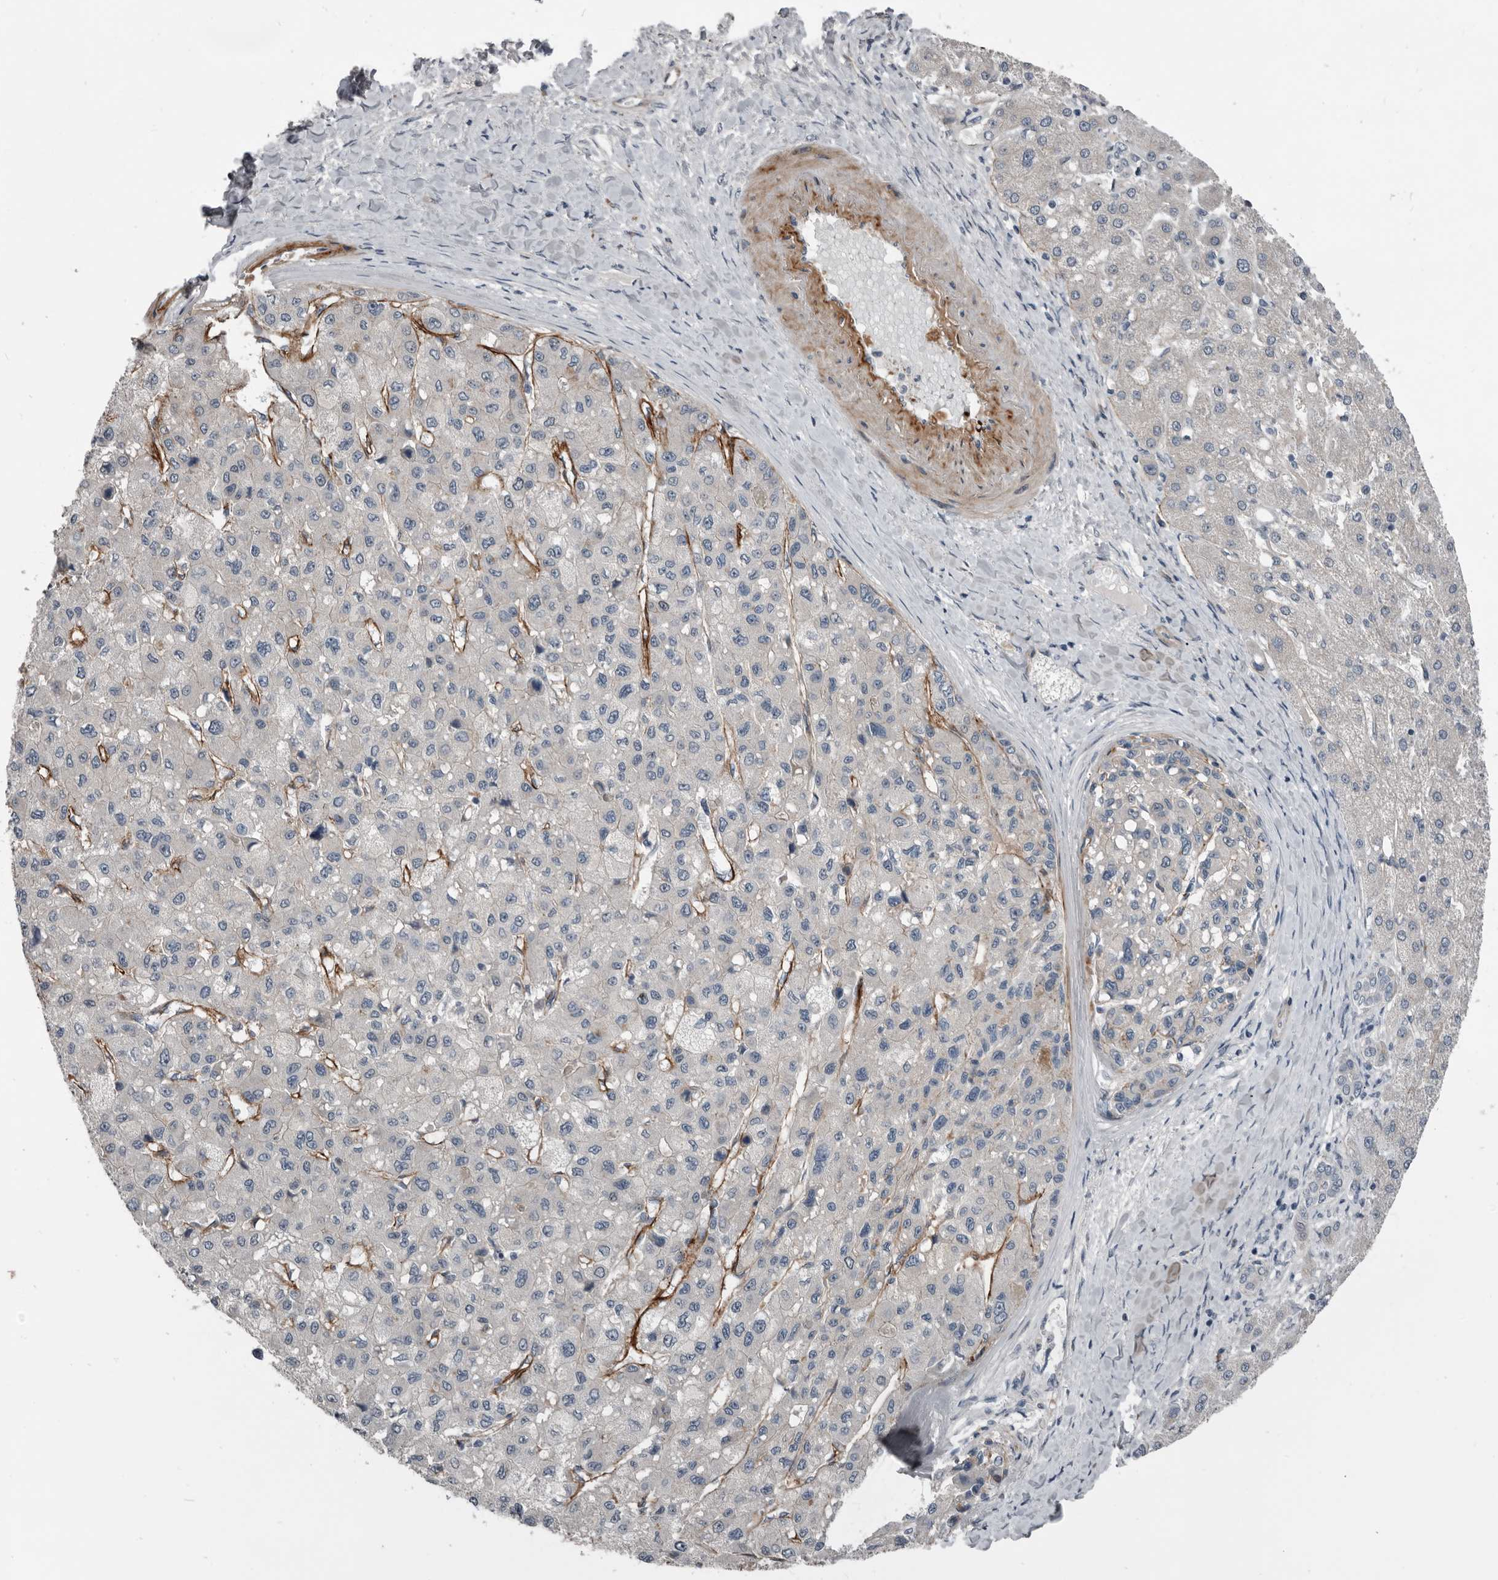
{"staining": {"intensity": "negative", "quantity": "none", "location": "none"}, "tissue": "liver cancer", "cell_type": "Tumor cells", "image_type": "cancer", "snomed": [{"axis": "morphology", "description": "Carcinoma, Hepatocellular, NOS"}, {"axis": "topography", "description": "Liver"}], "caption": "IHC photomicrograph of liver cancer stained for a protein (brown), which displays no expression in tumor cells. (Stains: DAB (3,3'-diaminobenzidine) immunohistochemistry (IHC) with hematoxylin counter stain, Microscopy: brightfield microscopy at high magnification).", "gene": "C1orf216", "patient": {"sex": "male", "age": 80}}